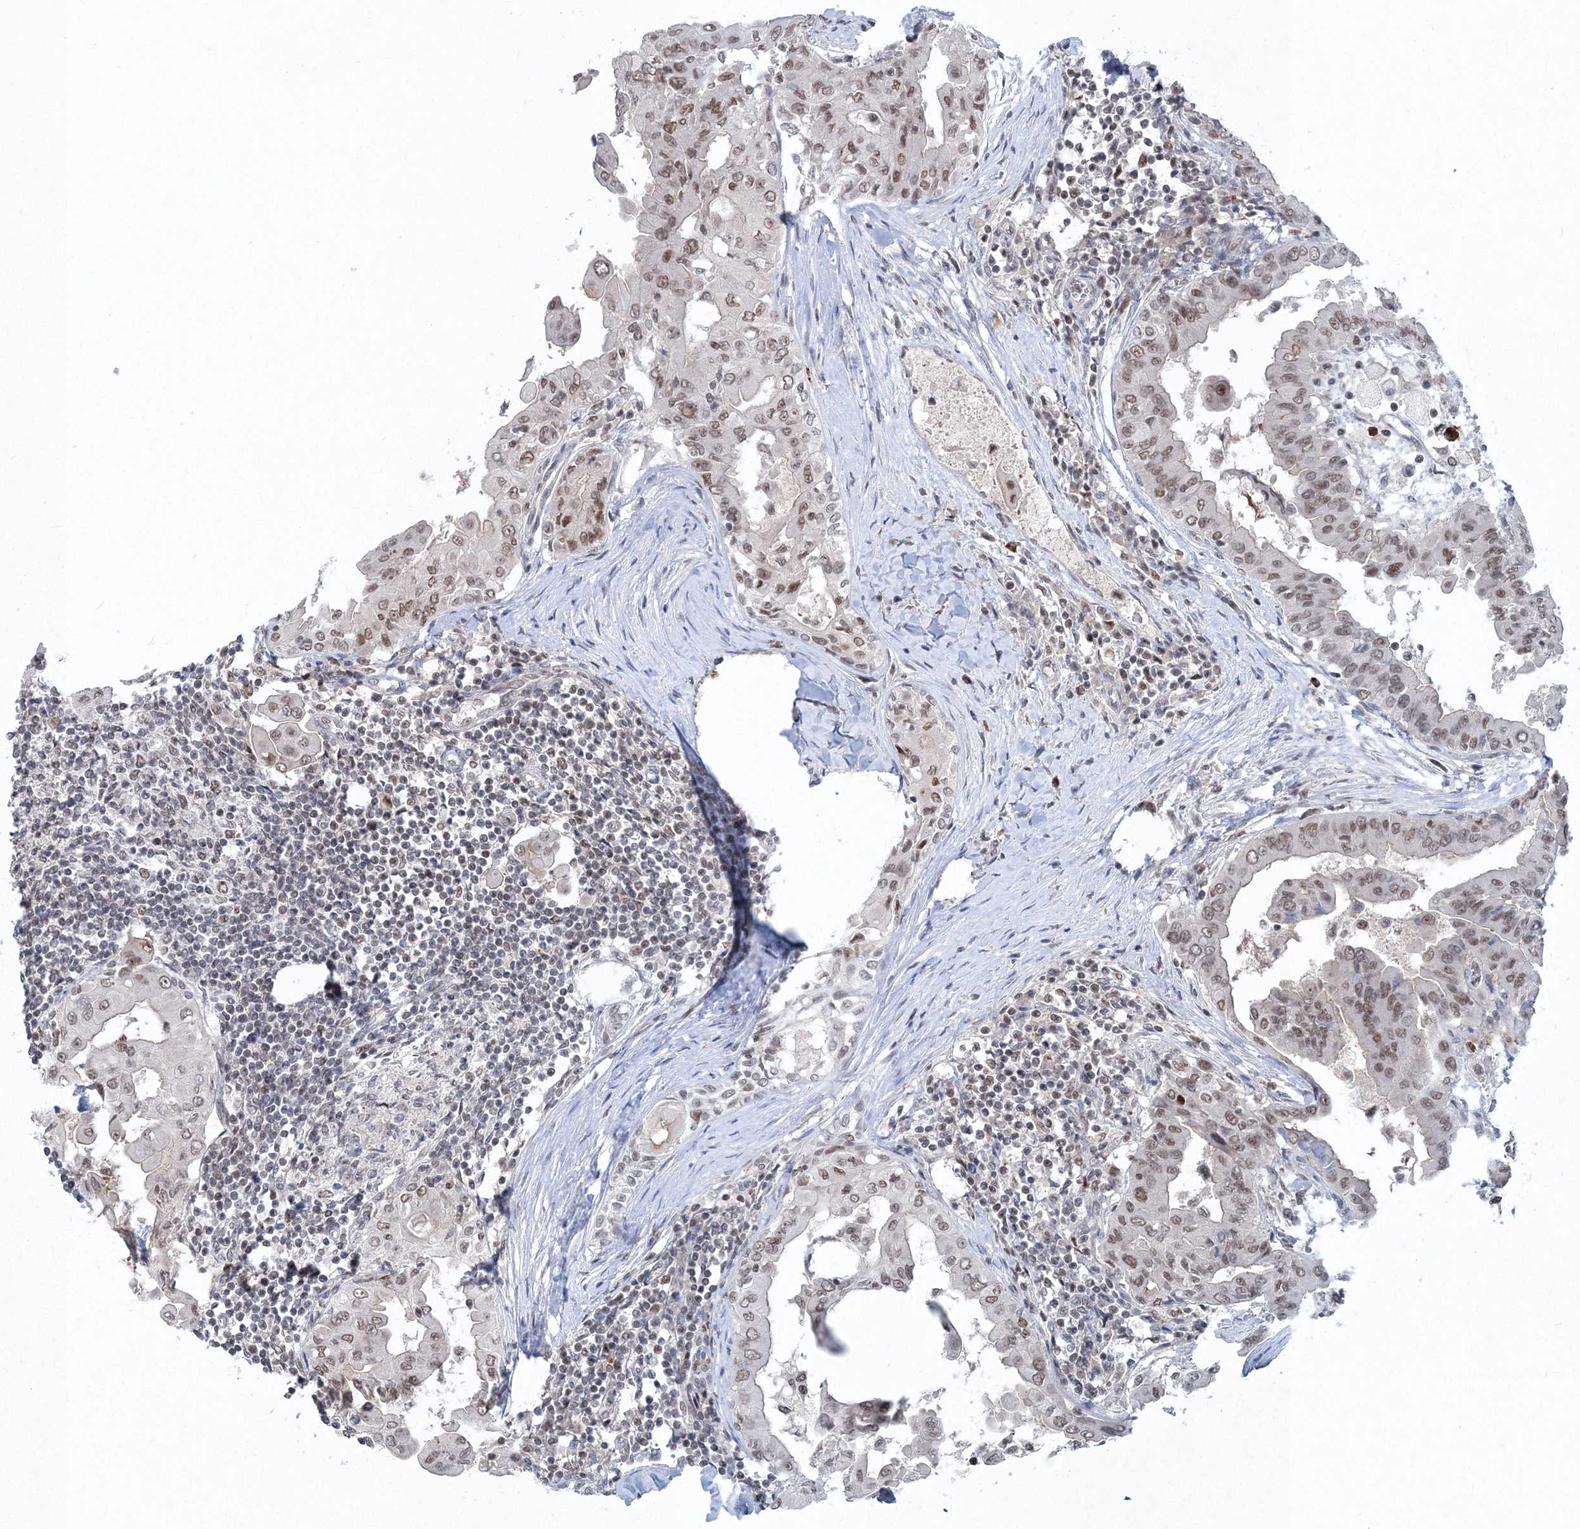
{"staining": {"intensity": "moderate", "quantity": ">75%", "location": "nuclear"}, "tissue": "thyroid cancer", "cell_type": "Tumor cells", "image_type": "cancer", "snomed": [{"axis": "morphology", "description": "Papillary adenocarcinoma, NOS"}, {"axis": "topography", "description": "Thyroid gland"}], "caption": "The histopathology image shows immunohistochemical staining of thyroid papillary adenocarcinoma. There is moderate nuclear positivity is present in approximately >75% of tumor cells. (DAB (3,3'-diaminobenzidine) IHC with brightfield microscopy, high magnification).", "gene": "PDS5A", "patient": {"sex": "male", "age": 33}}